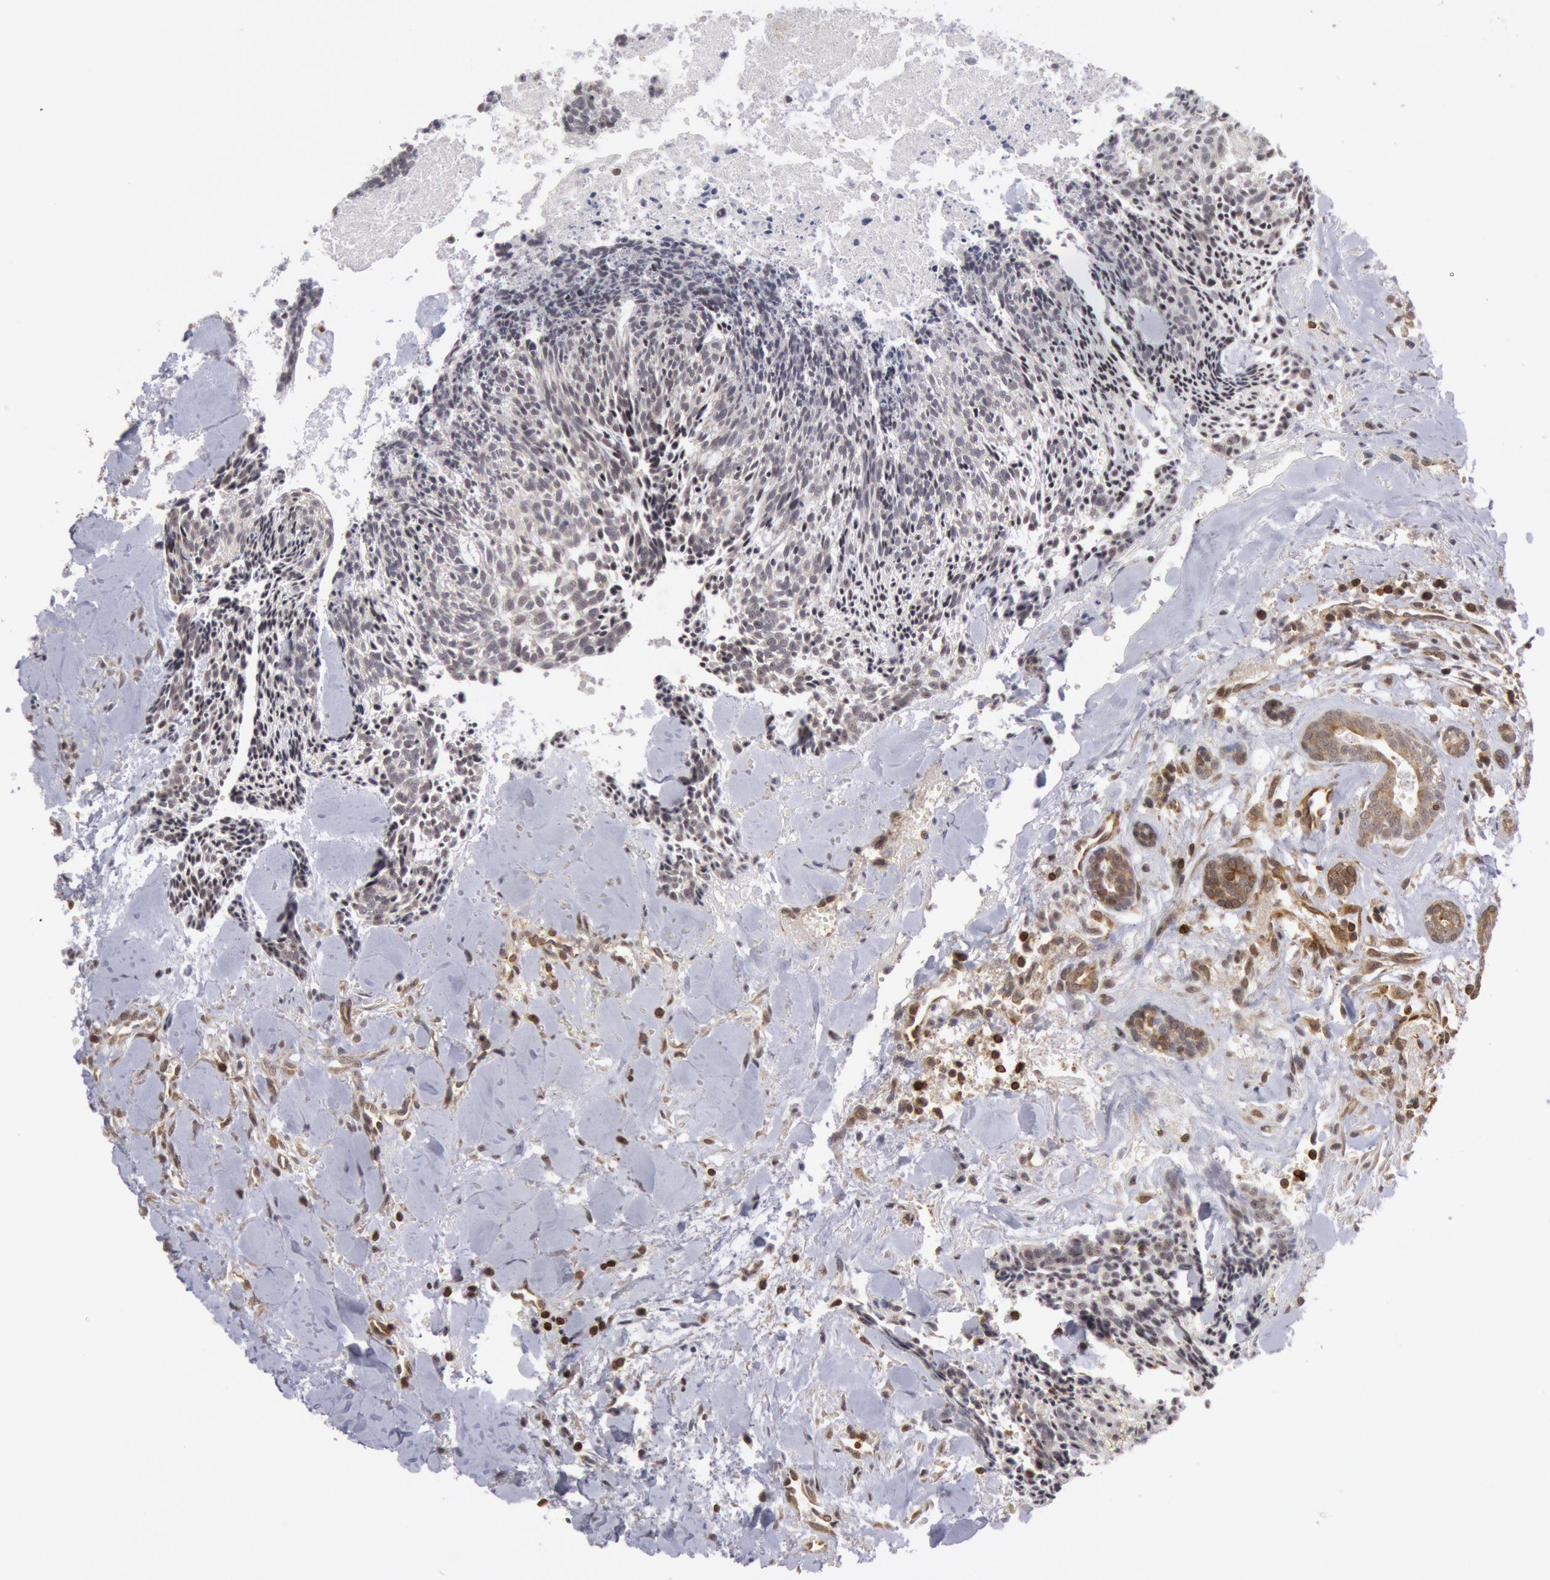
{"staining": {"intensity": "negative", "quantity": "none", "location": "none"}, "tissue": "head and neck cancer", "cell_type": "Tumor cells", "image_type": "cancer", "snomed": [{"axis": "morphology", "description": "Squamous cell carcinoma, NOS"}, {"axis": "topography", "description": "Salivary gland"}, {"axis": "topography", "description": "Head-Neck"}], "caption": "This is a photomicrograph of immunohistochemistry (IHC) staining of head and neck cancer (squamous cell carcinoma), which shows no expression in tumor cells.", "gene": "TAP2", "patient": {"sex": "male", "age": 70}}